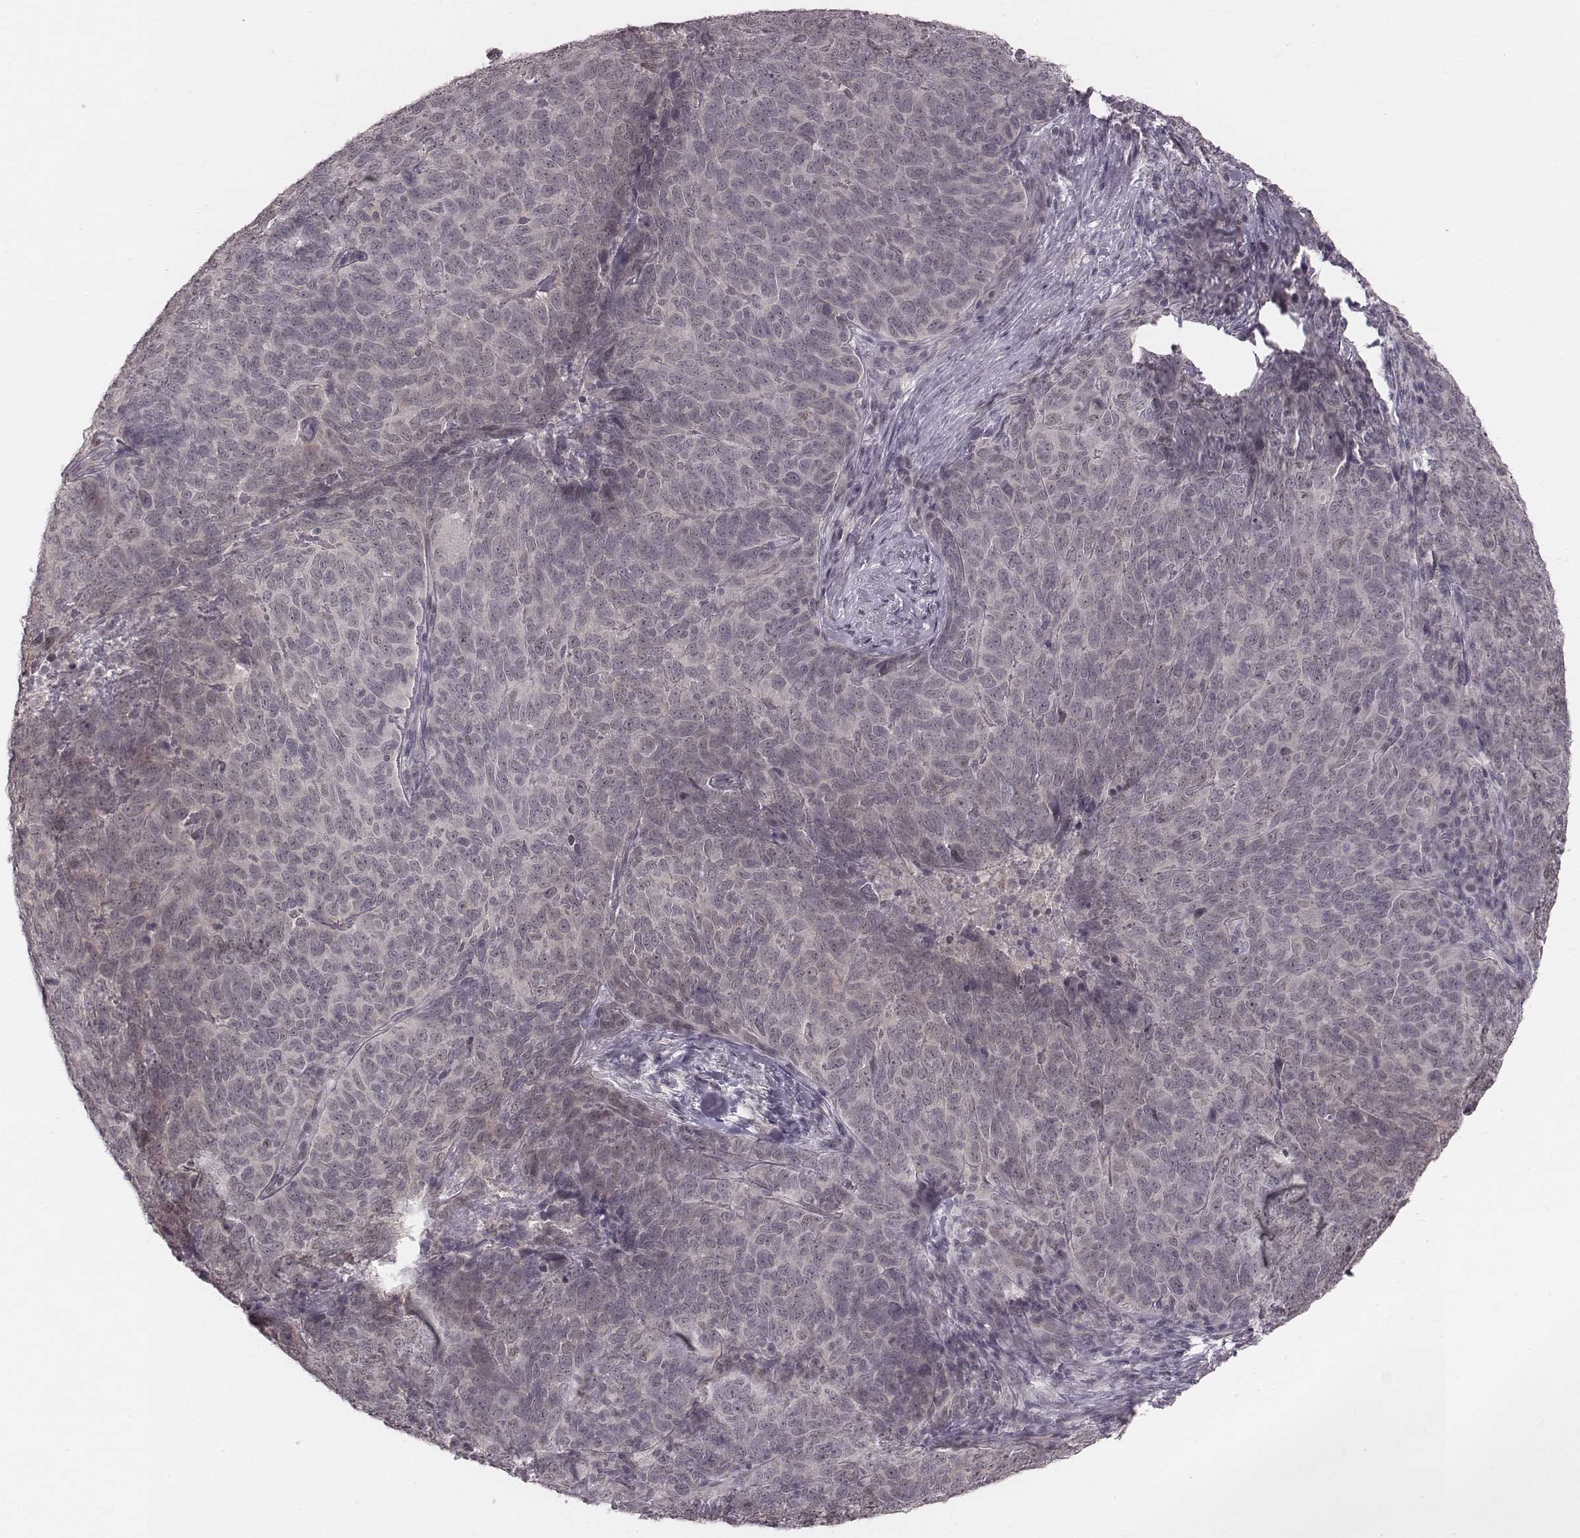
{"staining": {"intensity": "negative", "quantity": "none", "location": "none"}, "tissue": "skin cancer", "cell_type": "Tumor cells", "image_type": "cancer", "snomed": [{"axis": "morphology", "description": "Squamous cell carcinoma, NOS"}, {"axis": "topography", "description": "Skin"}, {"axis": "topography", "description": "Anal"}], "caption": "Squamous cell carcinoma (skin) stained for a protein using immunohistochemistry (IHC) demonstrates no staining tumor cells.", "gene": "IQCG", "patient": {"sex": "female", "age": 51}}